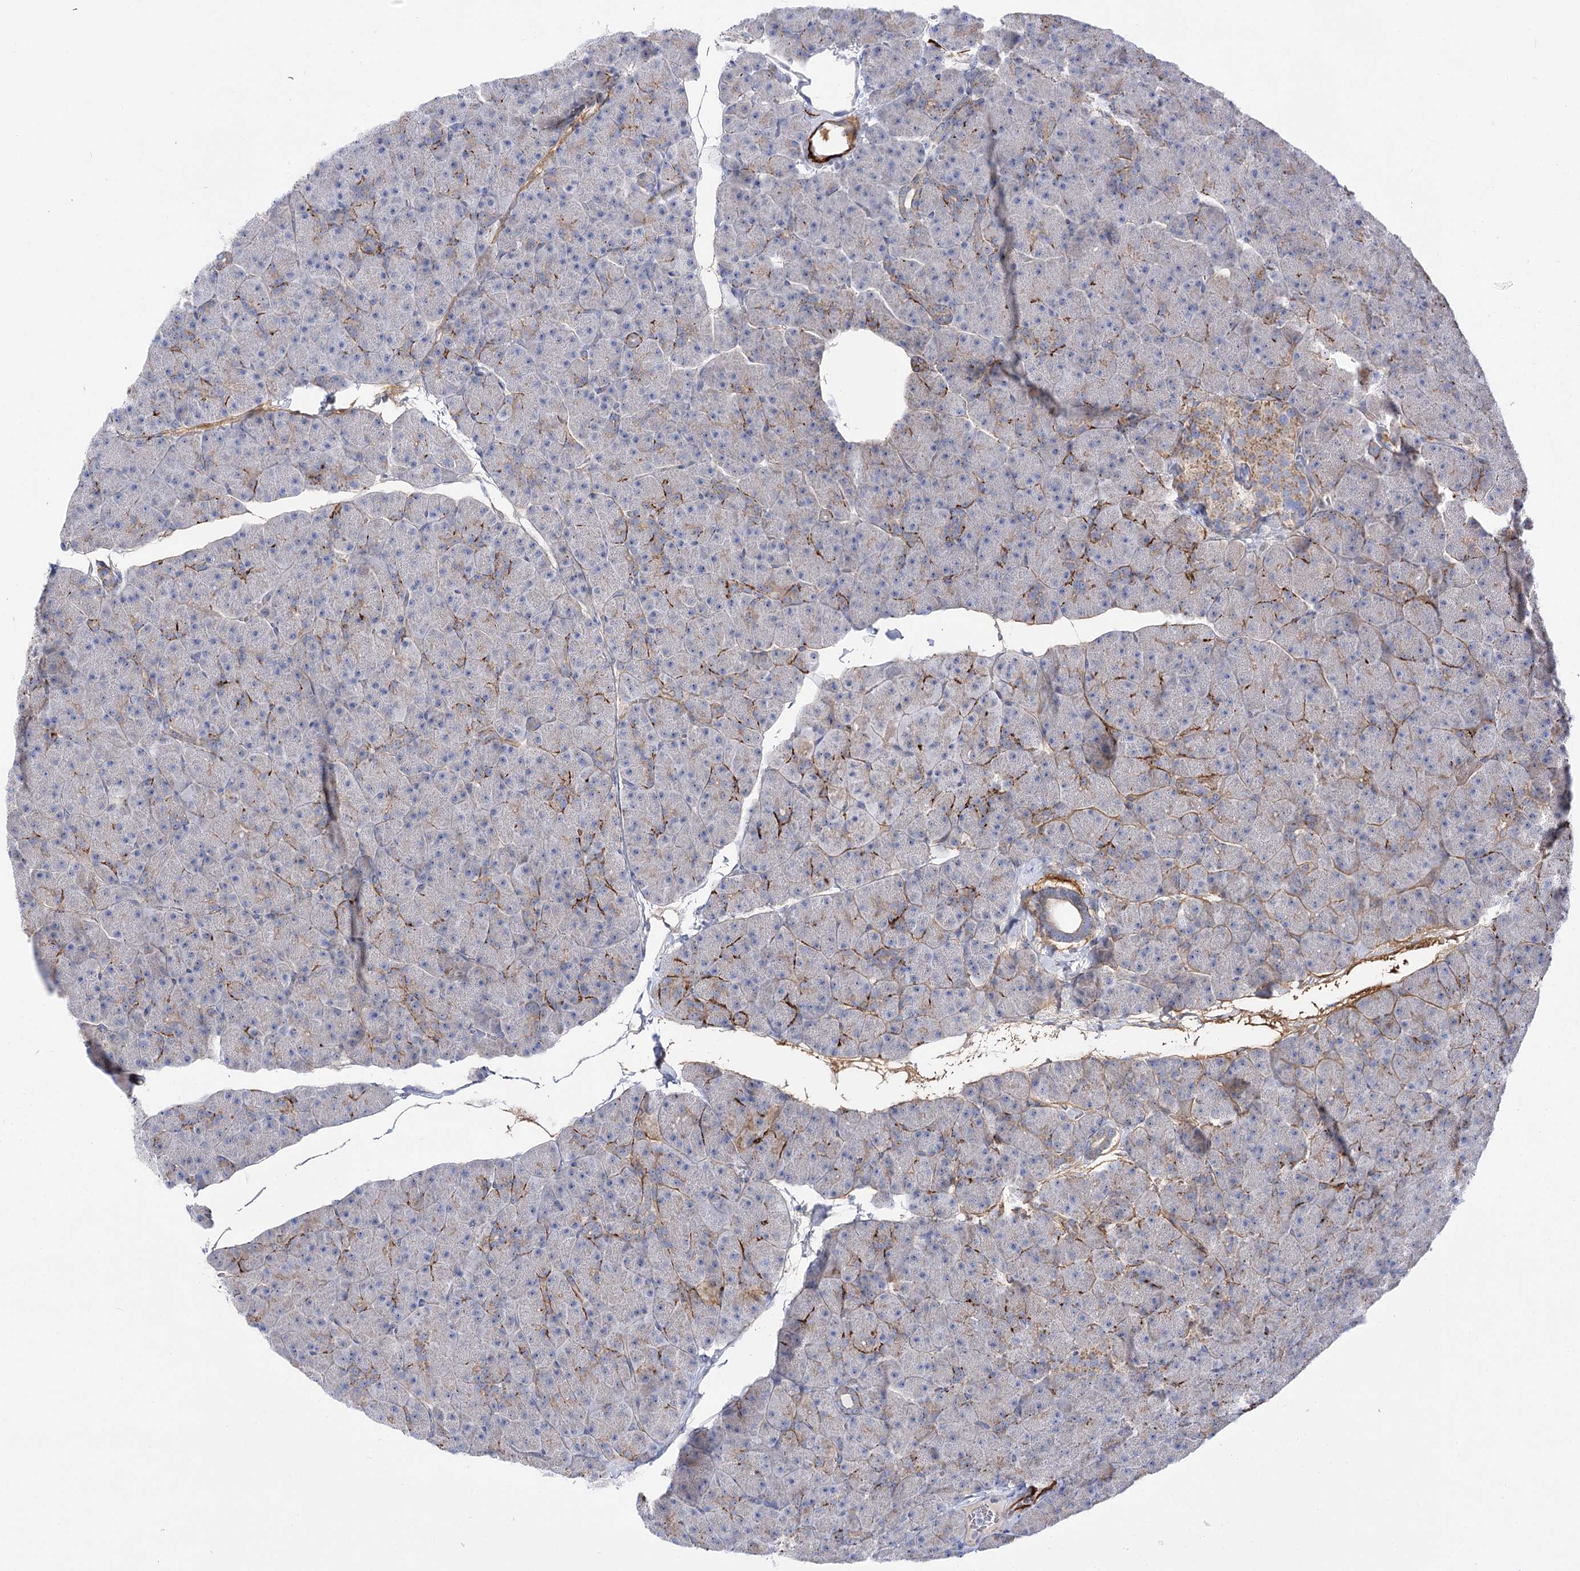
{"staining": {"intensity": "moderate", "quantity": "25%-75%", "location": "cytoplasmic/membranous,nuclear"}, "tissue": "pancreas", "cell_type": "Exocrine glandular cells", "image_type": "normal", "snomed": [{"axis": "morphology", "description": "Normal tissue, NOS"}, {"axis": "topography", "description": "Pancreas"}], "caption": "DAB immunohistochemical staining of normal human pancreas displays moderate cytoplasmic/membranous,nuclear protein expression in about 25%-75% of exocrine glandular cells. The staining was performed using DAB (3,3'-diaminobenzidine) to visualize the protein expression in brown, while the nuclei were stained in blue with hematoxylin (Magnification: 20x).", "gene": "SUOX", "patient": {"sex": "male", "age": 36}}